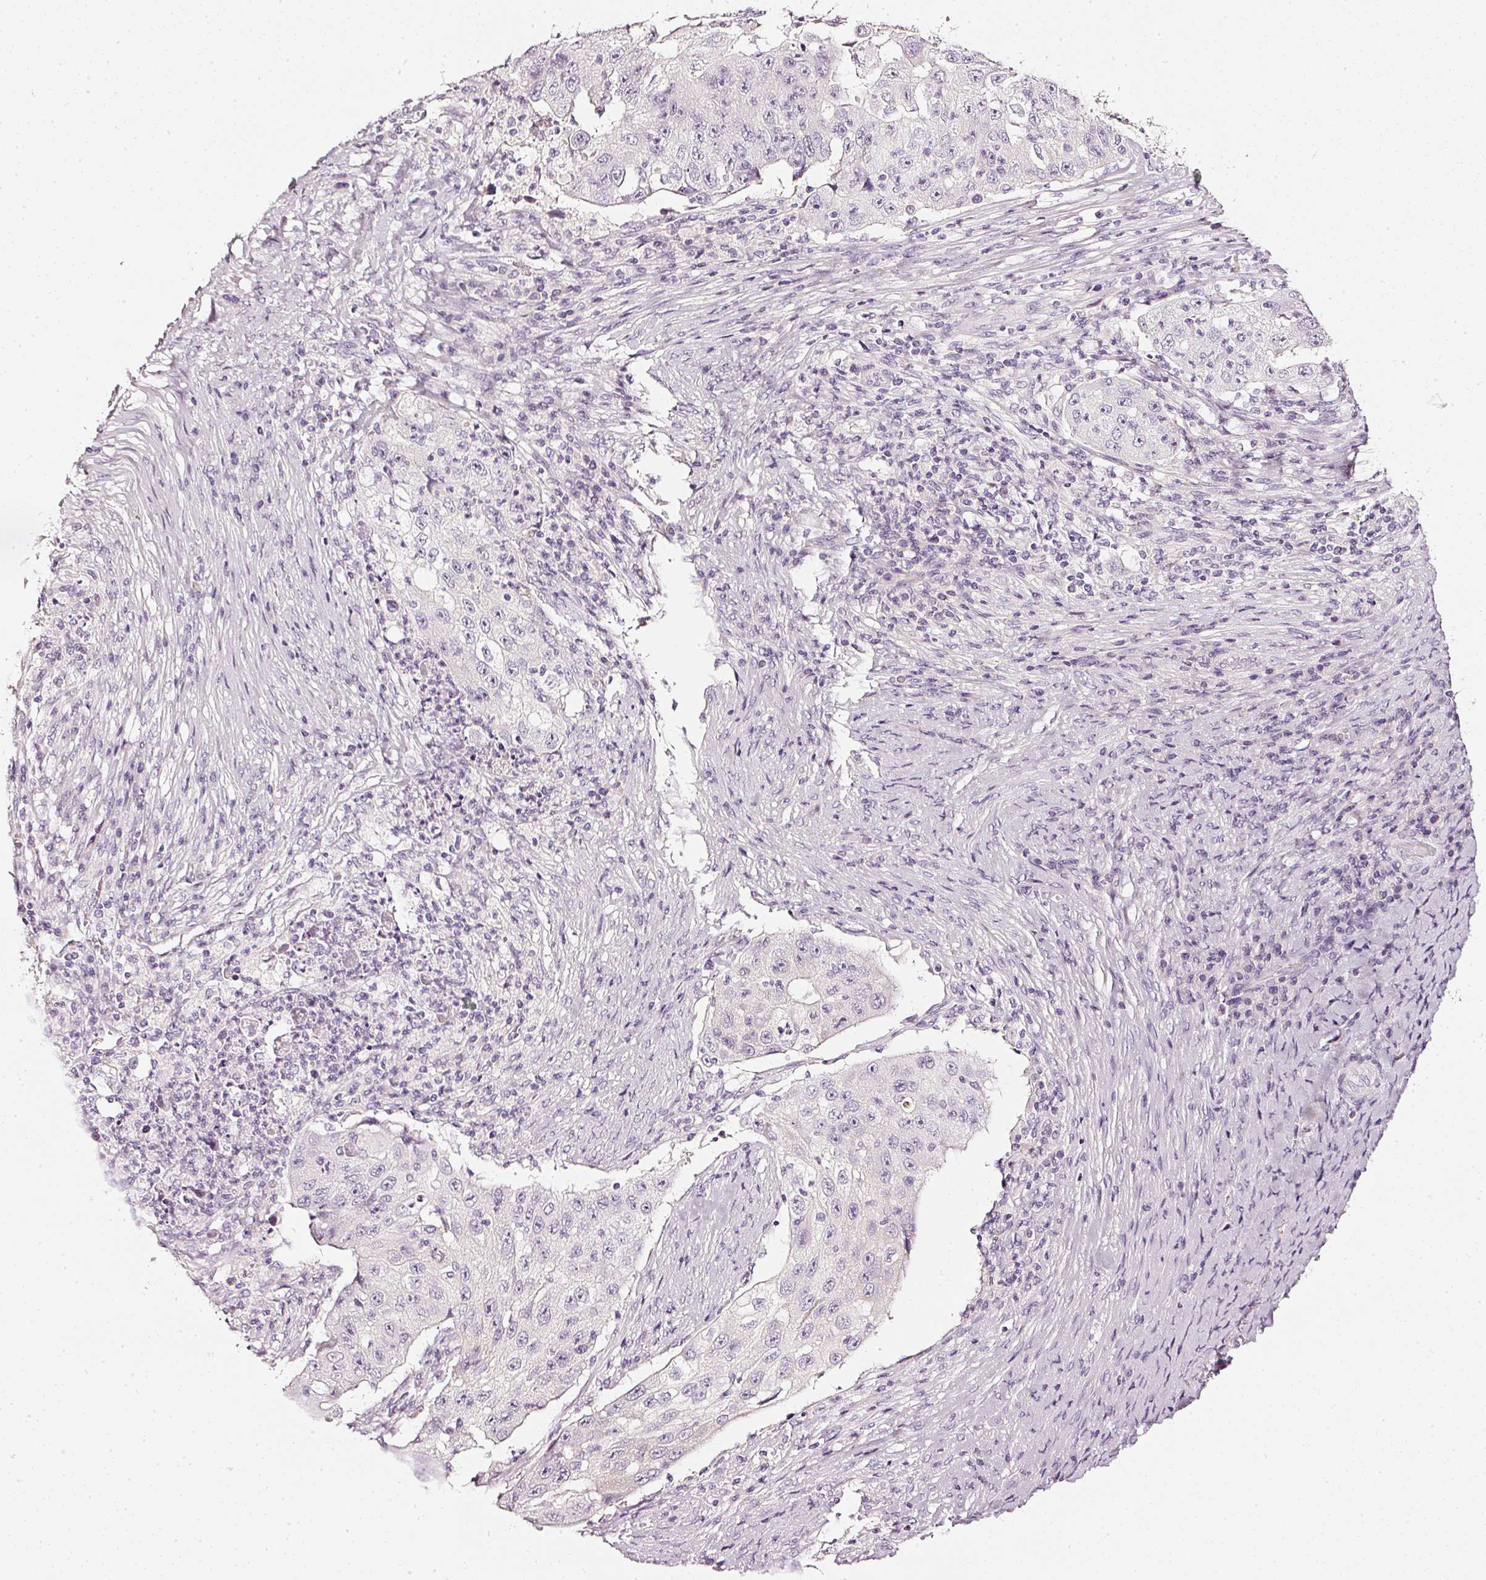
{"staining": {"intensity": "negative", "quantity": "none", "location": "none"}, "tissue": "lung cancer", "cell_type": "Tumor cells", "image_type": "cancer", "snomed": [{"axis": "morphology", "description": "Squamous cell carcinoma, NOS"}, {"axis": "topography", "description": "Lung"}], "caption": "IHC of human lung cancer (squamous cell carcinoma) reveals no expression in tumor cells. (Immunohistochemistry, brightfield microscopy, high magnification).", "gene": "CNP", "patient": {"sex": "male", "age": 64}}